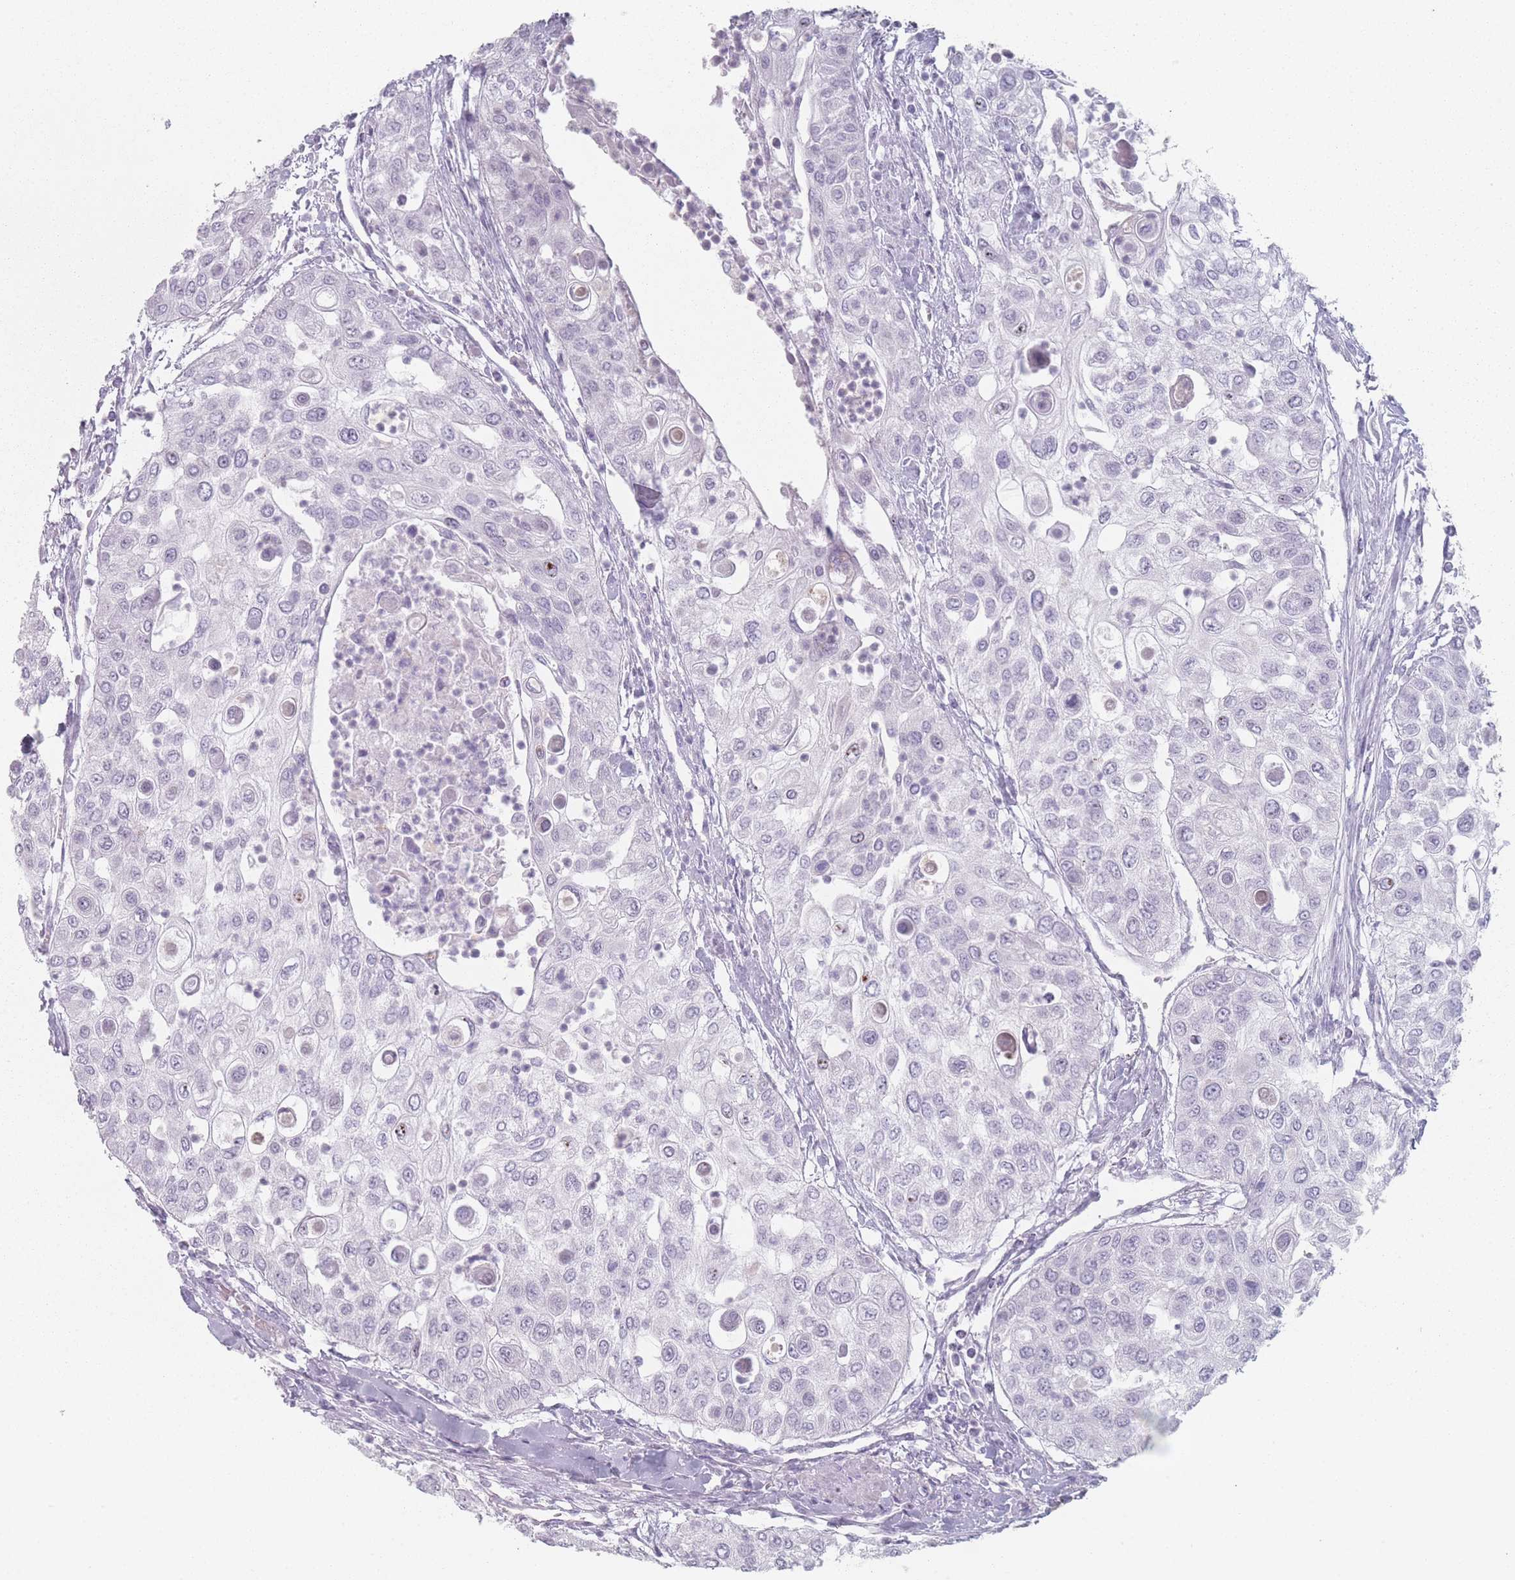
{"staining": {"intensity": "negative", "quantity": "none", "location": "none"}, "tissue": "urothelial cancer", "cell_type": "Tumor cells", "image_type": "cancer", "snomed": [{"axis": "morphology", "description": "Urothelial carcinoma, High grade"}, {"axis": "topography", "description": "Urinary bladder"}], "caption": "Immunohistochemistry (IHC) histopathology image of urothelial cancer stained for a protein (brown), which displays no expression in tumor cells.", "gene": "RNF4", "patient": {"sex": "female", "age": 79}}